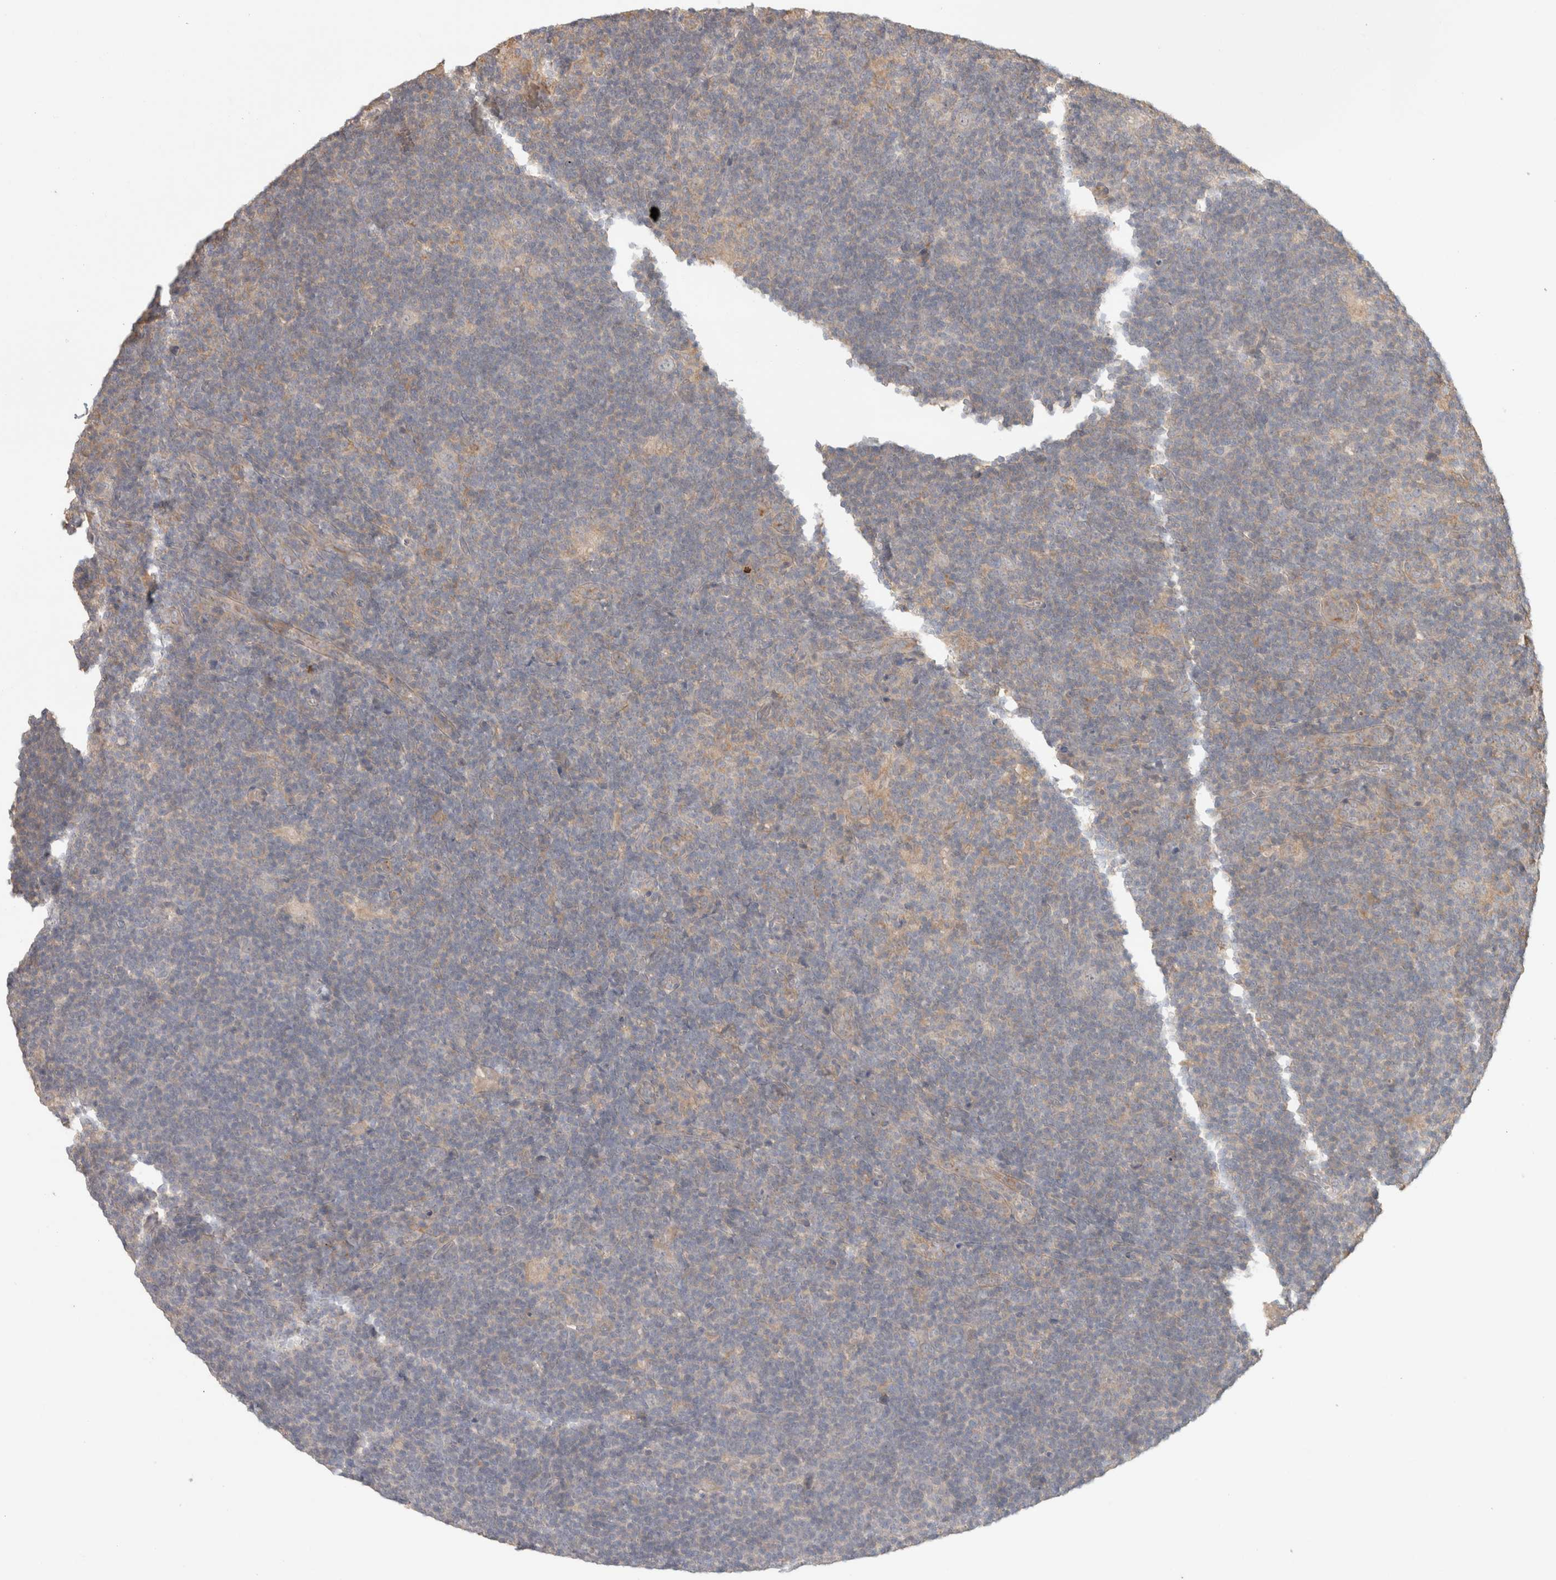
{"staining": {"intensity": "negative", "quantity": "none", "location": "none"}, "tissue": "lymphoma", "cell_type": "Tumor cells", "image_type": "cancer", "snomed": [{"axis": "morphology", "description": "Hodgkin's disease, NOS"}, {"axis": "topography", "description": "Lymph node"}], "caption": "Human lymphoma stained for a protein using immunohistochemistry (IHC) displays no expression in tumor cells.", "gene": "HSPG2", "patient": {"sex": "female", "age": 57}}